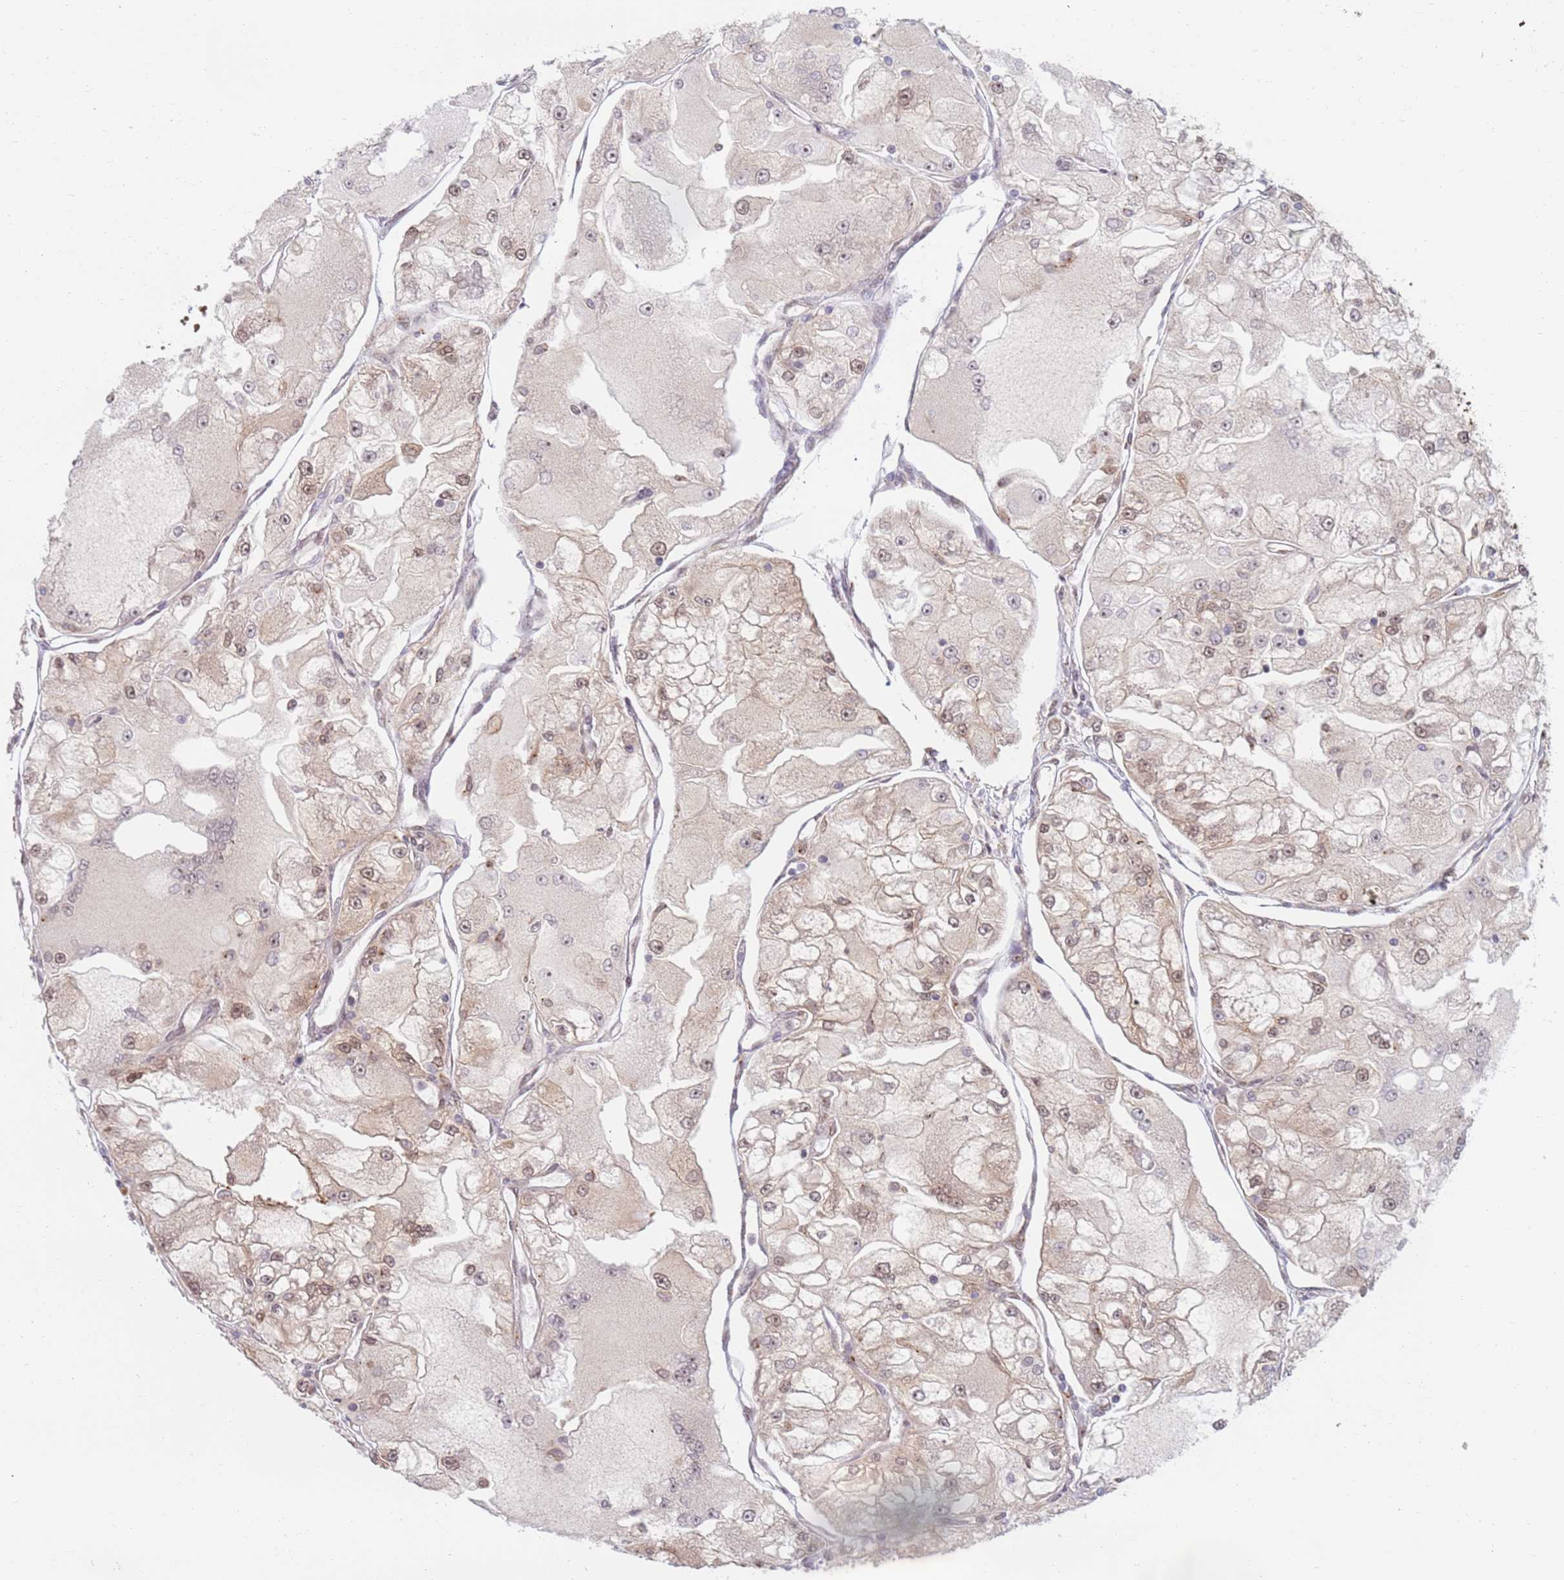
{"staining": {"intensity": "weak", "quantity": "25%-75%", "location": "nuclear"}, "tissue": "renal cancer", "cell_type": "Tumor cells", "image_type": "cancer", "snomed": [{"axis": "morphology", "description": "Adenocarcinoma, NOS"}, {"axis": "topography", "description": "Kidney"}], "caption": "The immunohistochemical stain shows weak nuclear expression in tumor cells of renal adenocarcinoma tissue.", "gene": "CEP170", "patient": {"sex": "female", "age": 72}}